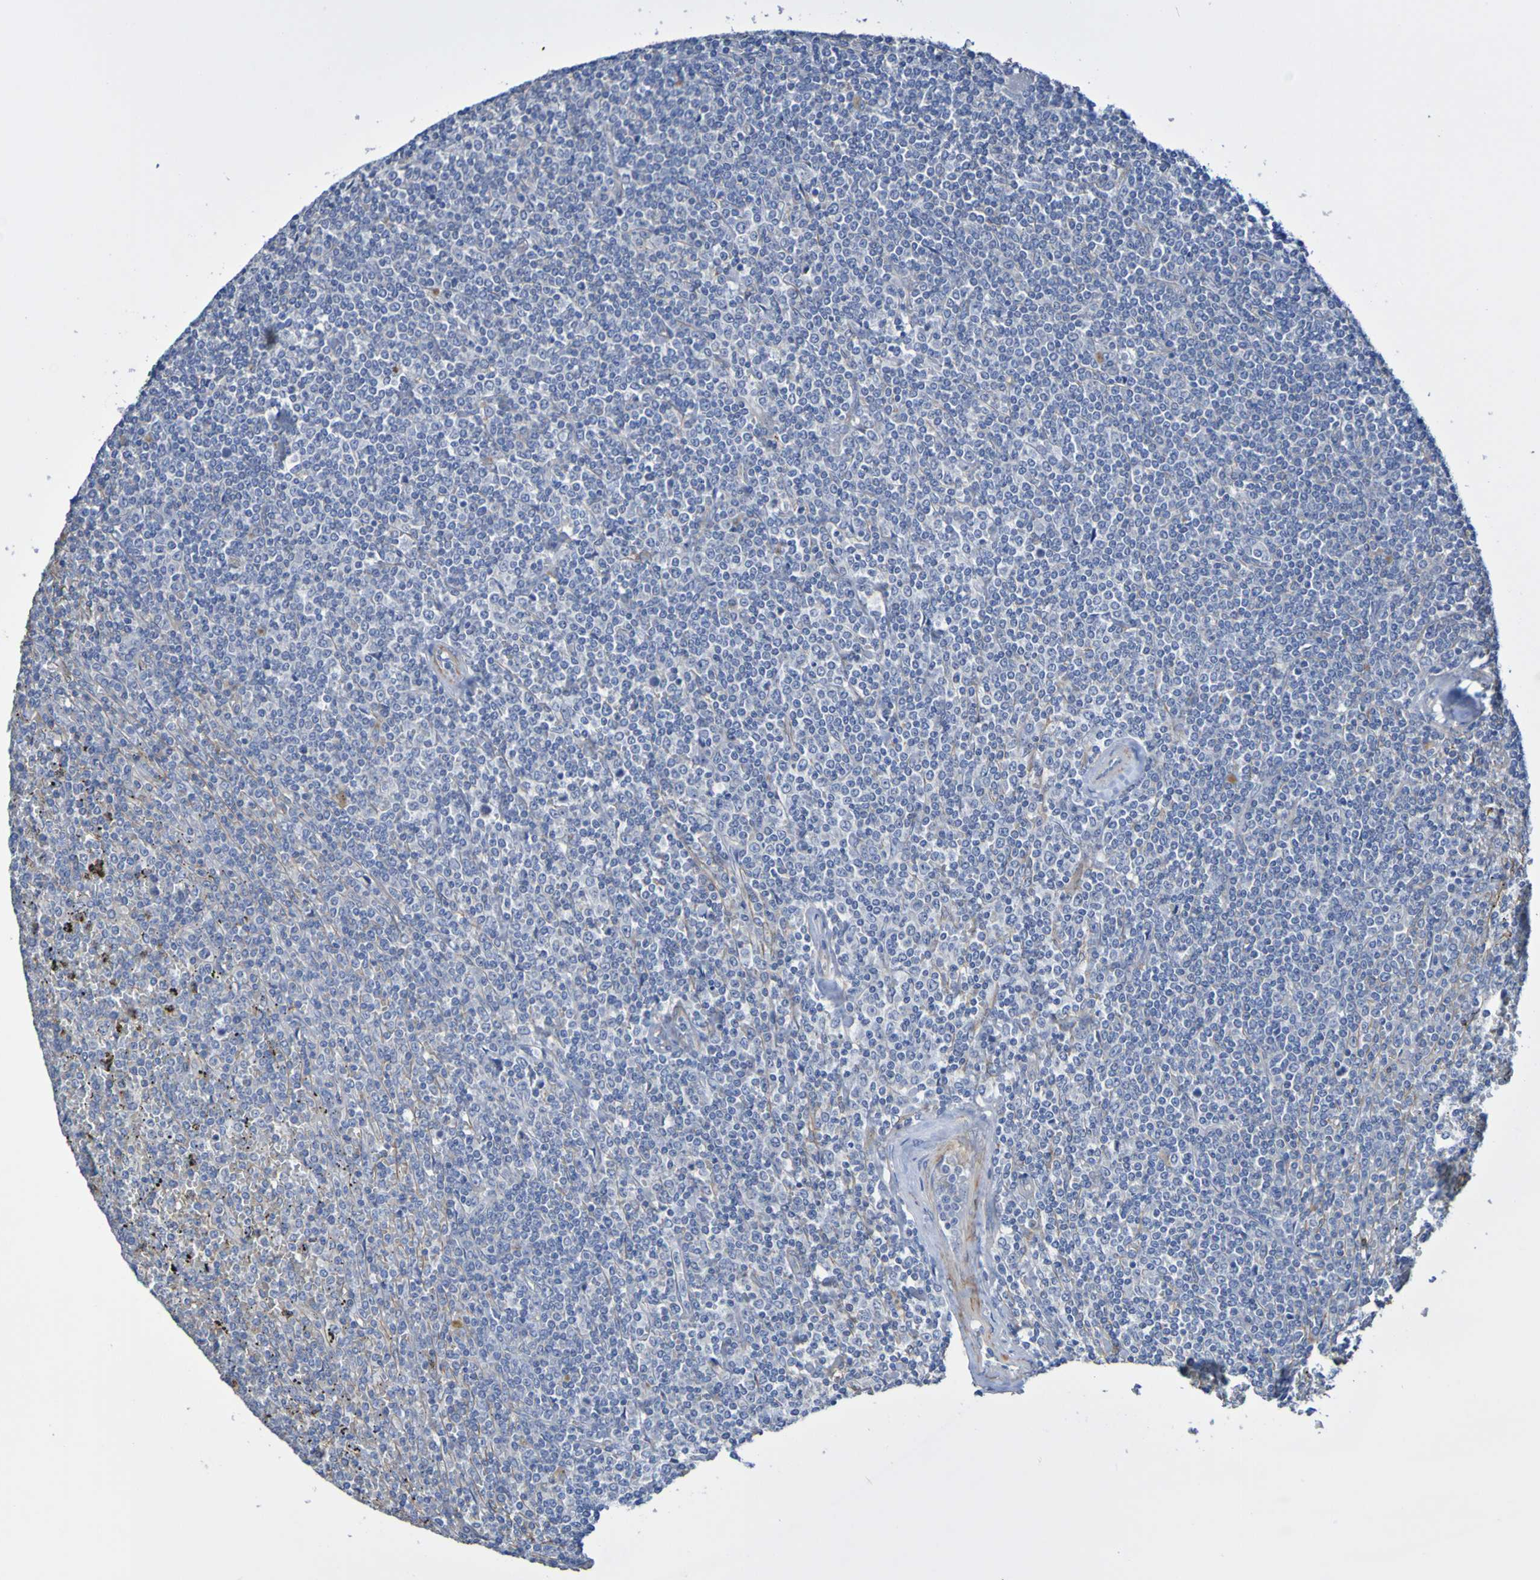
{"staining": {"intensity": "negative", "quantity": "none", "location": "none"}, "tissue": "lymphoma", "cell_type": "Tumor cells", "image_type": "cancer", "snomed": [{"axis": "morphology", "description": "Malignant lymphoma, non-Hodgkin's type, Low grade"}, {"axis": "topography", "description": "Spleen"}], "caption": "Tumor cells show no significant protein expression in low-grade malignant lymphoma, non-Hodgkin's type.", "gene": "SRPRB", "patient": {"sex": "female", "age": 19}}